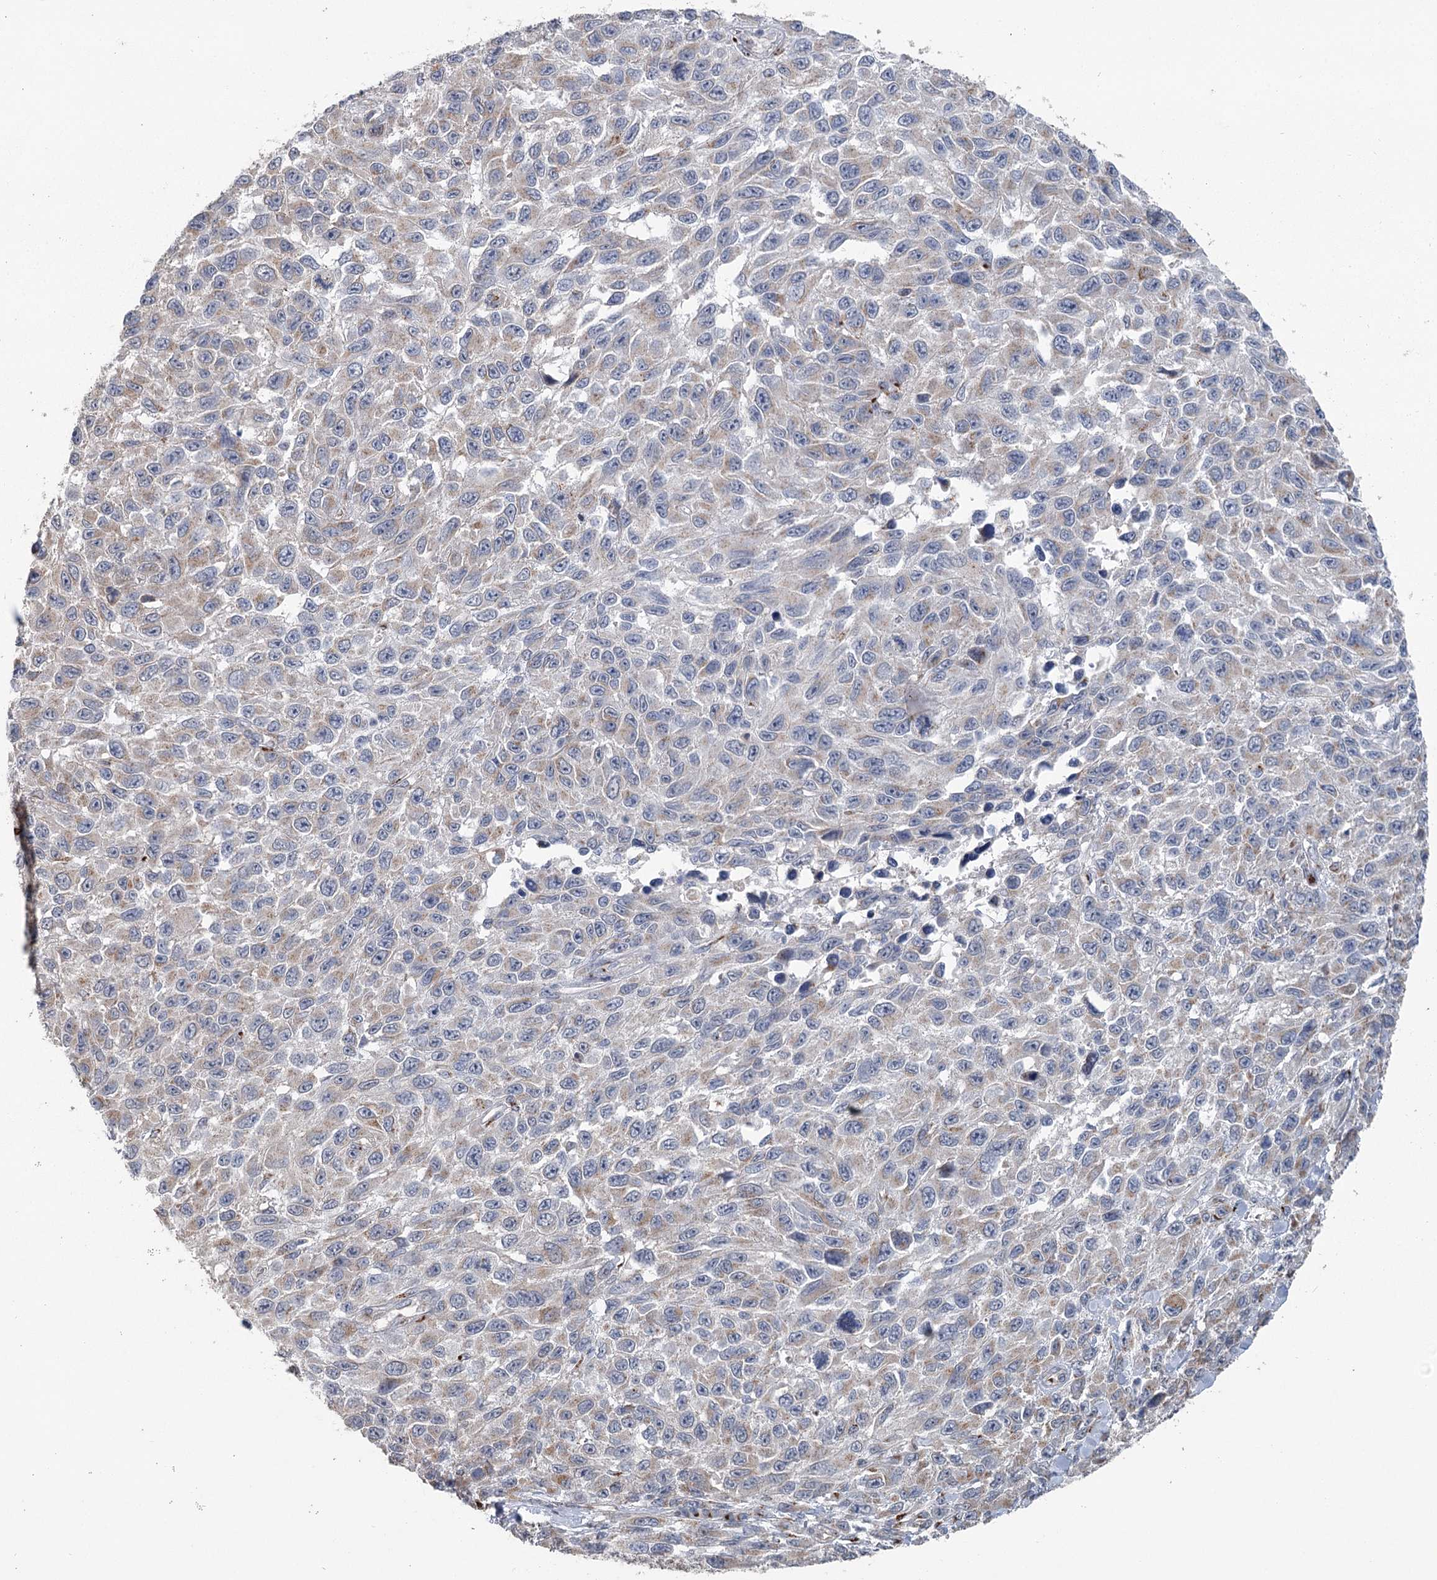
{"staining": {"intensity": "weak", "quantity": "25%-75%", "location": "cytoplasmic/membranous"}, "tissue": "melanoma", "cell_type": "Tumor cells", "image_type": "cancer", "snomed": [{"axis": "morphology", "description": "Normal tissue, NOS"}, {"axis": "morphology", "description": "Malignant melanoma, NOS"}, {"axis": "topography", "description": "Skin"}], "caption": "Tumor cells exhibit low levels of weak cytoplasmic/membranous expression in approximately 25%-75% of cells in malignant melanoma. The staining is performed using DAB brown chromogen to label protein expression. The nuclei are counter-stained blue using hematoxylin.", "gene": "ITIH5", "patient": {"sex": "female", "age": 96}}